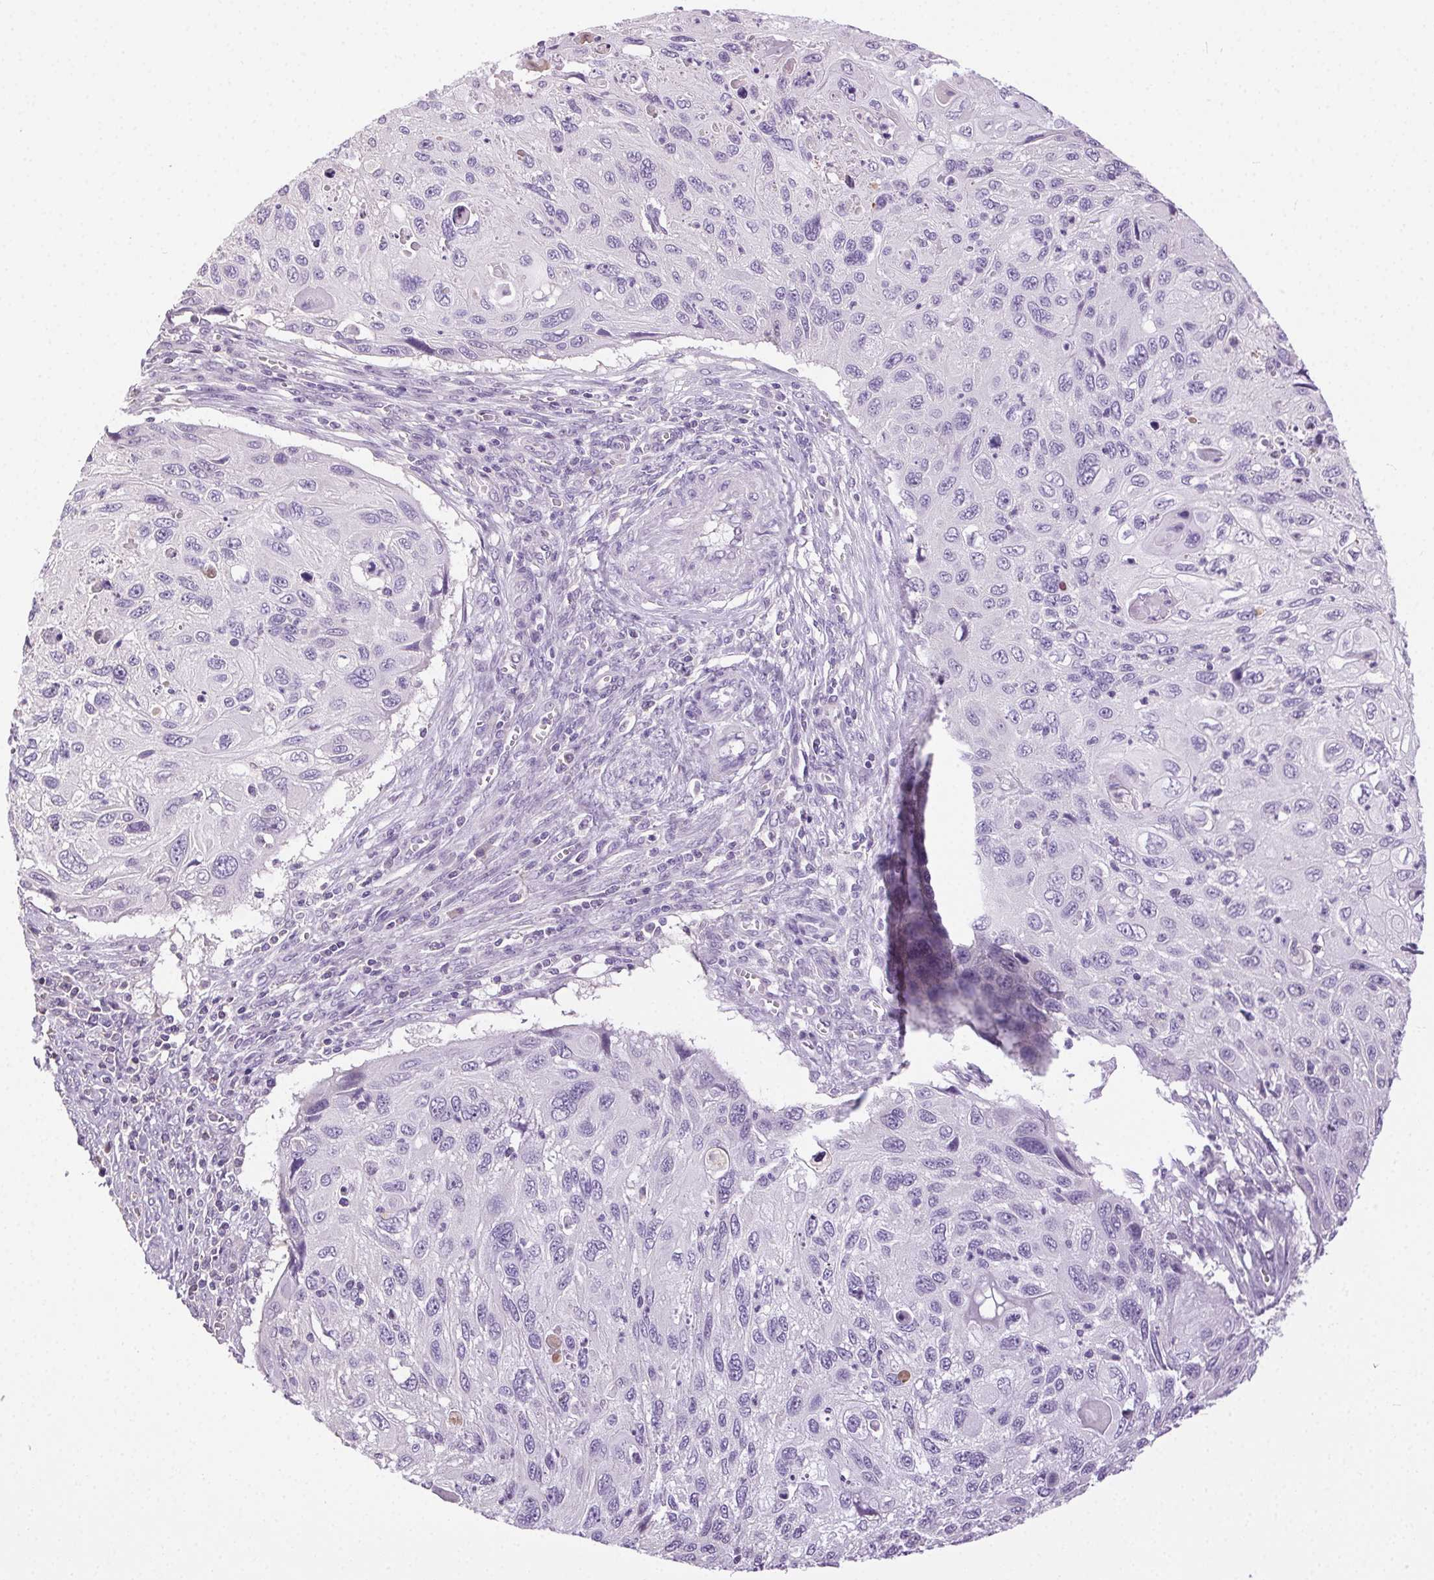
{"staining": {"intensity": "negative", "quantity": "none", "location": "none"}, "tissue": "cervical cancer", "cell_type": "Tumor cells", "image_type": "cancer", "snomed": [{"axis": "morphology", "description": "Squamous cell carcinoma, NOS"}, {"axis": "topography", "description": "Cervix"}], "caption": "IHC image of neoplastic tissue: human cervical cancer (squamous cell carcinoma) stained with DAB (3,3'-diaminobenzidine) reveals no significant protein positivity in tumor cells. (DAB (3,3'-diaminobenzidine) immunohistochemistry (IHC), high magnification).", "gene": "SYCE2", "patient": {"sex": "female", "age": 70}}